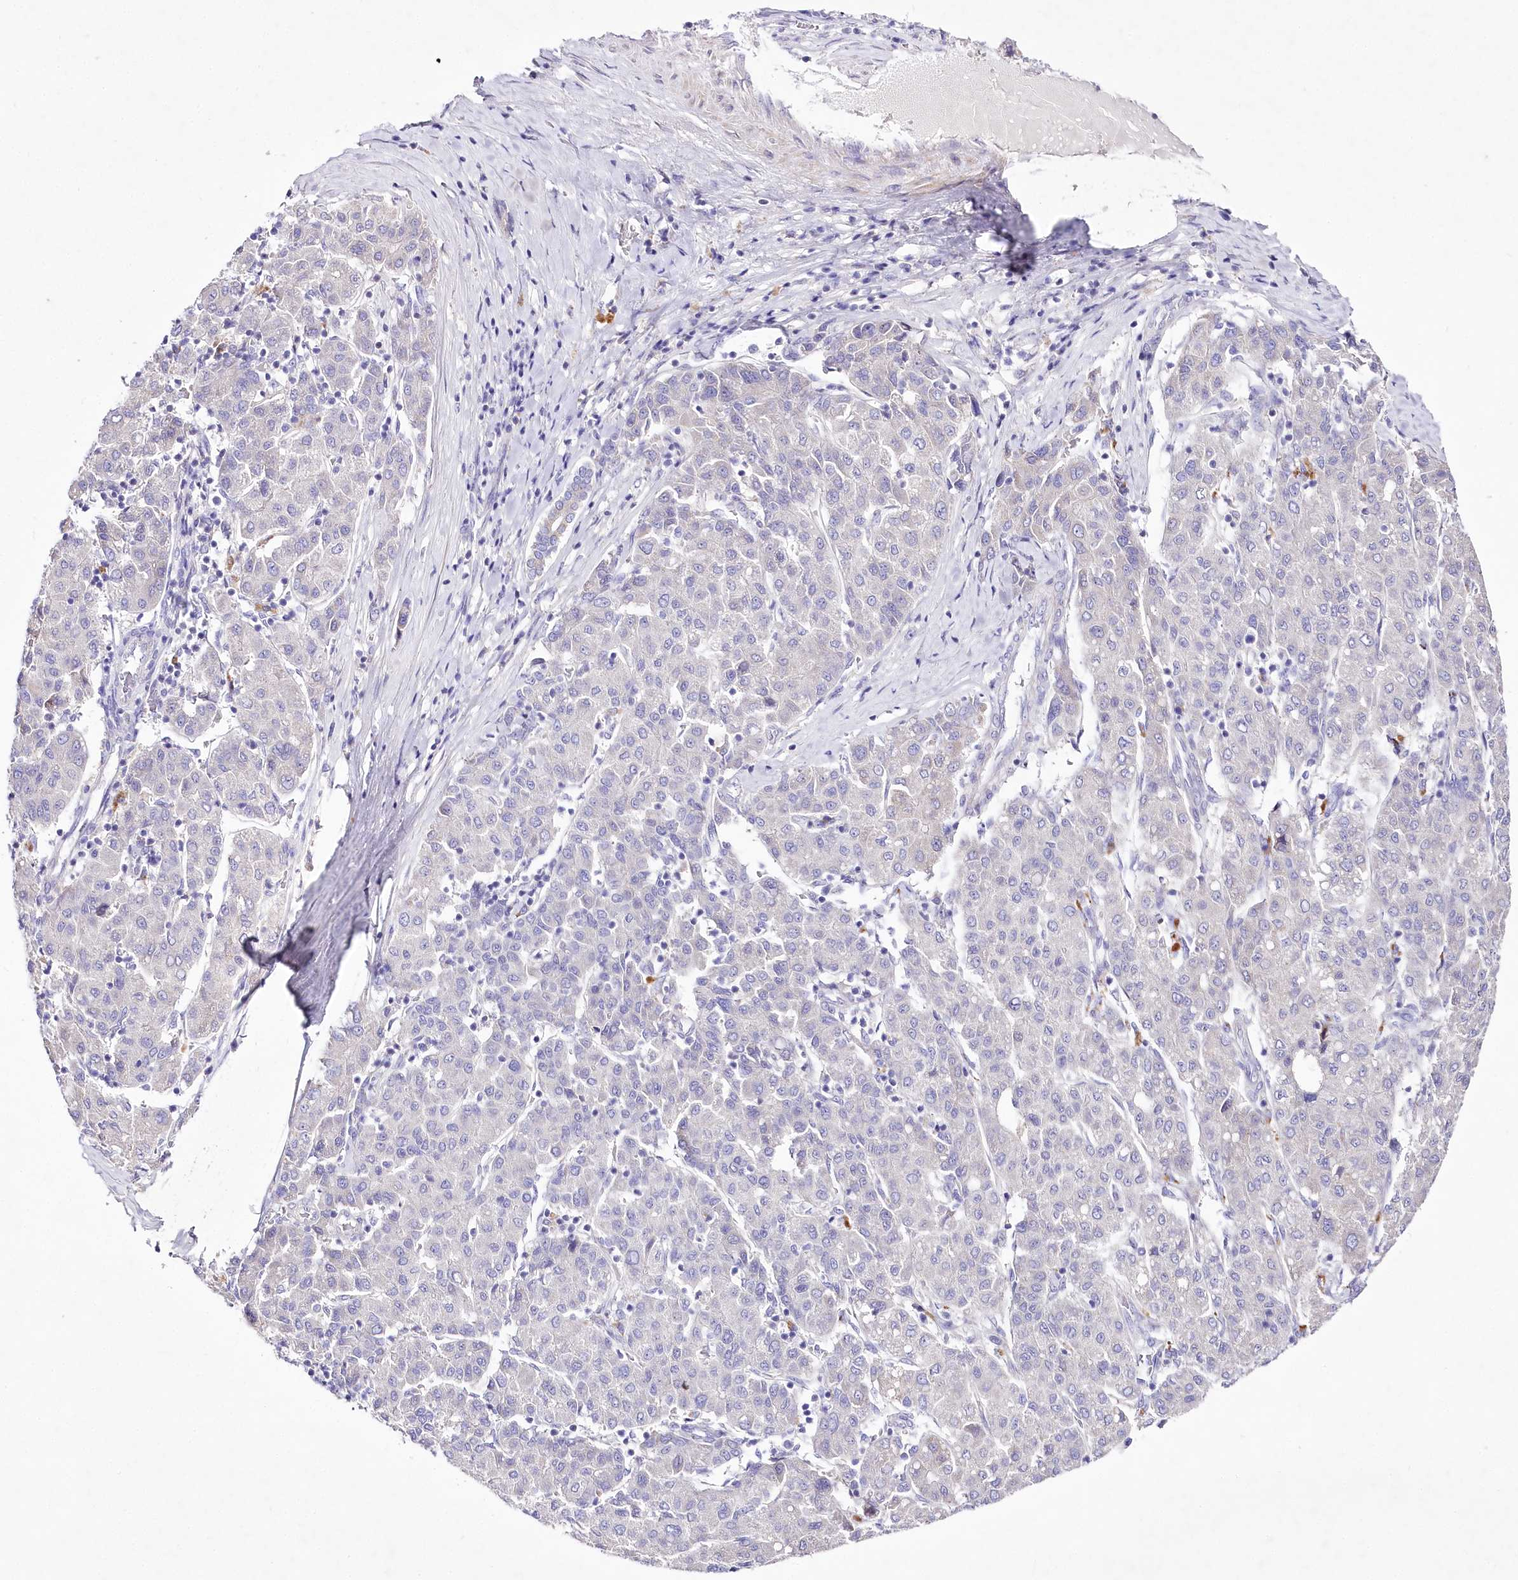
{"staining": {"intensity": "negative", "quantity": "none", "location": "none"}, "tissue": "liver cancer", "cell_type": "Tumor cells", "image_type": "cancer", "snomed": [{"axis": "morphology", "description": "Carcinoma, Hepatocellular, NOS"}, {"axis": "topography", "description": "Liver"}], "caption": "A histopathology image of hepatocellular carcinoma (liver) stained for a protein reveals no brown staining in tumor cells.", "gene": "LRRC14B", "patient": {"sex": "male", "age": 65}}